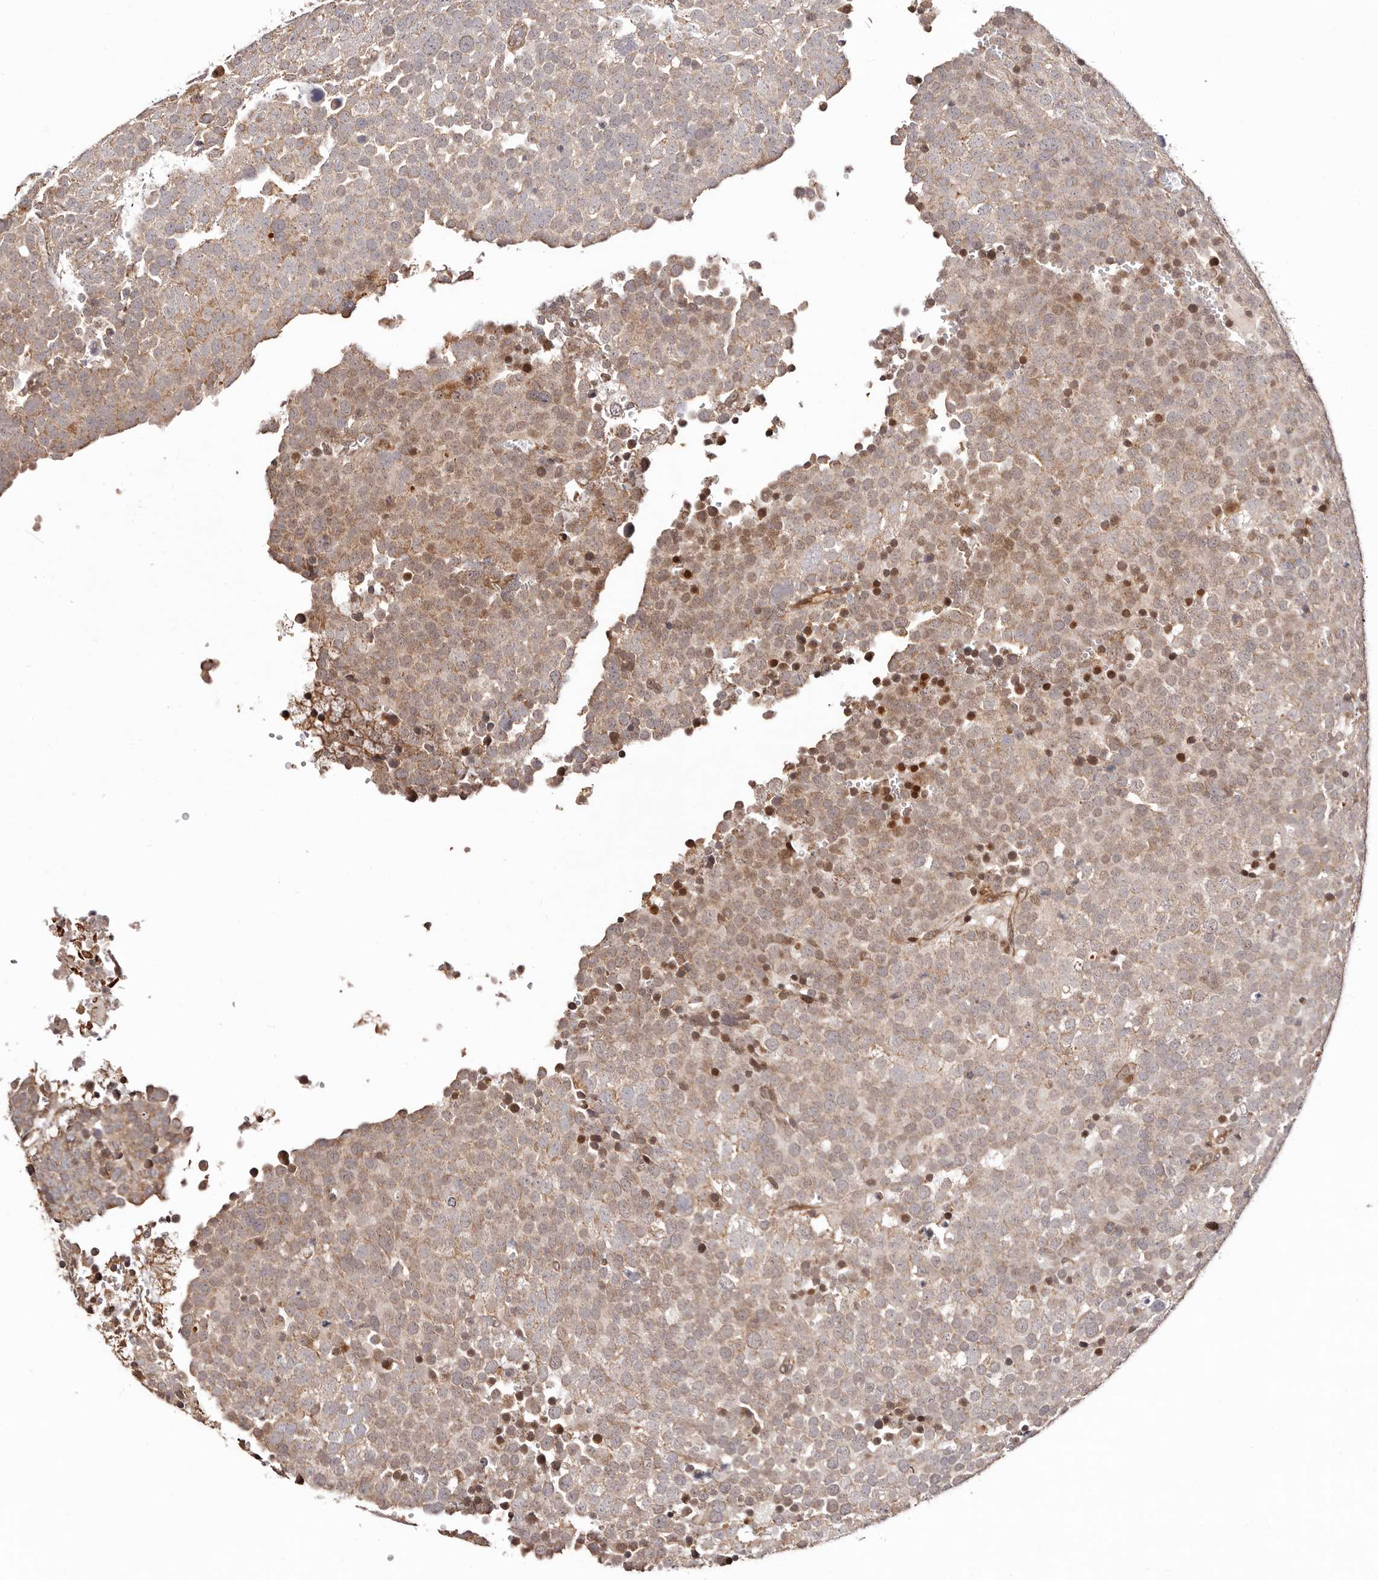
{"staining": {"intensity": "moderate", "quantity": "25%-75%", "location": "cytoplasmic/membranous"}, "tissue": "testis cancer", "cell_type": "Tumor cells", "image_type": "cancer", "snomed": [{"axis": "morphology", "description": "Seminoma, NOS"}, {"axis": "topography", "description": "Testis"}], "caption": "Tumor cells display medium levels of moderate cytoplasmic/membranous staining in about 25%-75% of cells in human seminoma (testis).", "gene": "HIVEP3", "patient": {"sex": "male", "age": 71}}